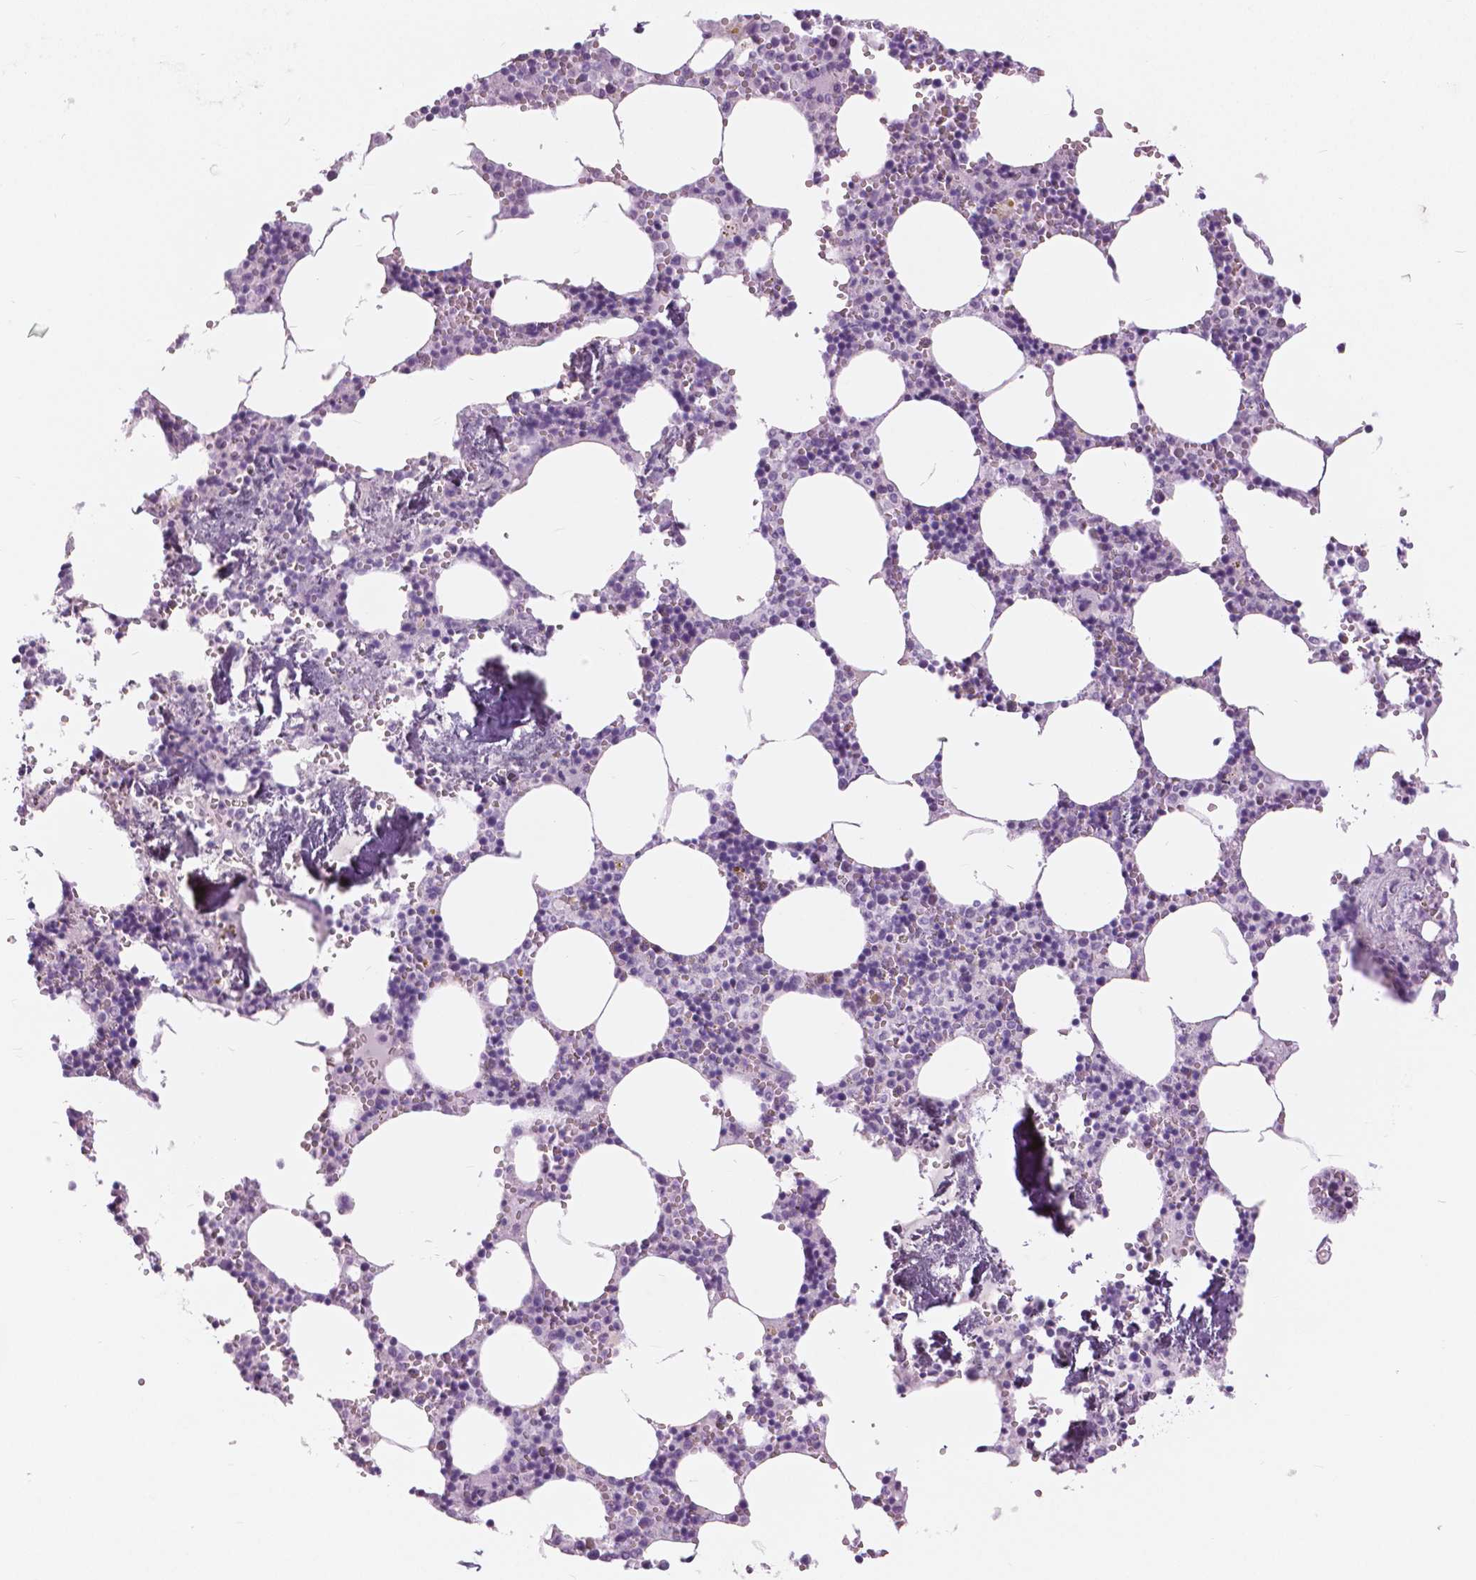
{"staining": {"intensity": "negative", "quantity": "none", "location": "none"}, "tissue": "bone marrow", "cell_type": "Hematopoietic cells", "image_type": "normal", "snomed": [{"axis": "morphology", "description": "Normal tissue, NOS"}, {"axis": "topography", "description": "Bone marrow"}], "caption": "The image demonstrates no significant staining in hematopoietic cells of bone marrow. (Brightfield microscopy of DAB immunohistochemistry (IHC) at high magnification).", "gene": "SFTPD", "patient": {"sex": "male", "age": 54}}